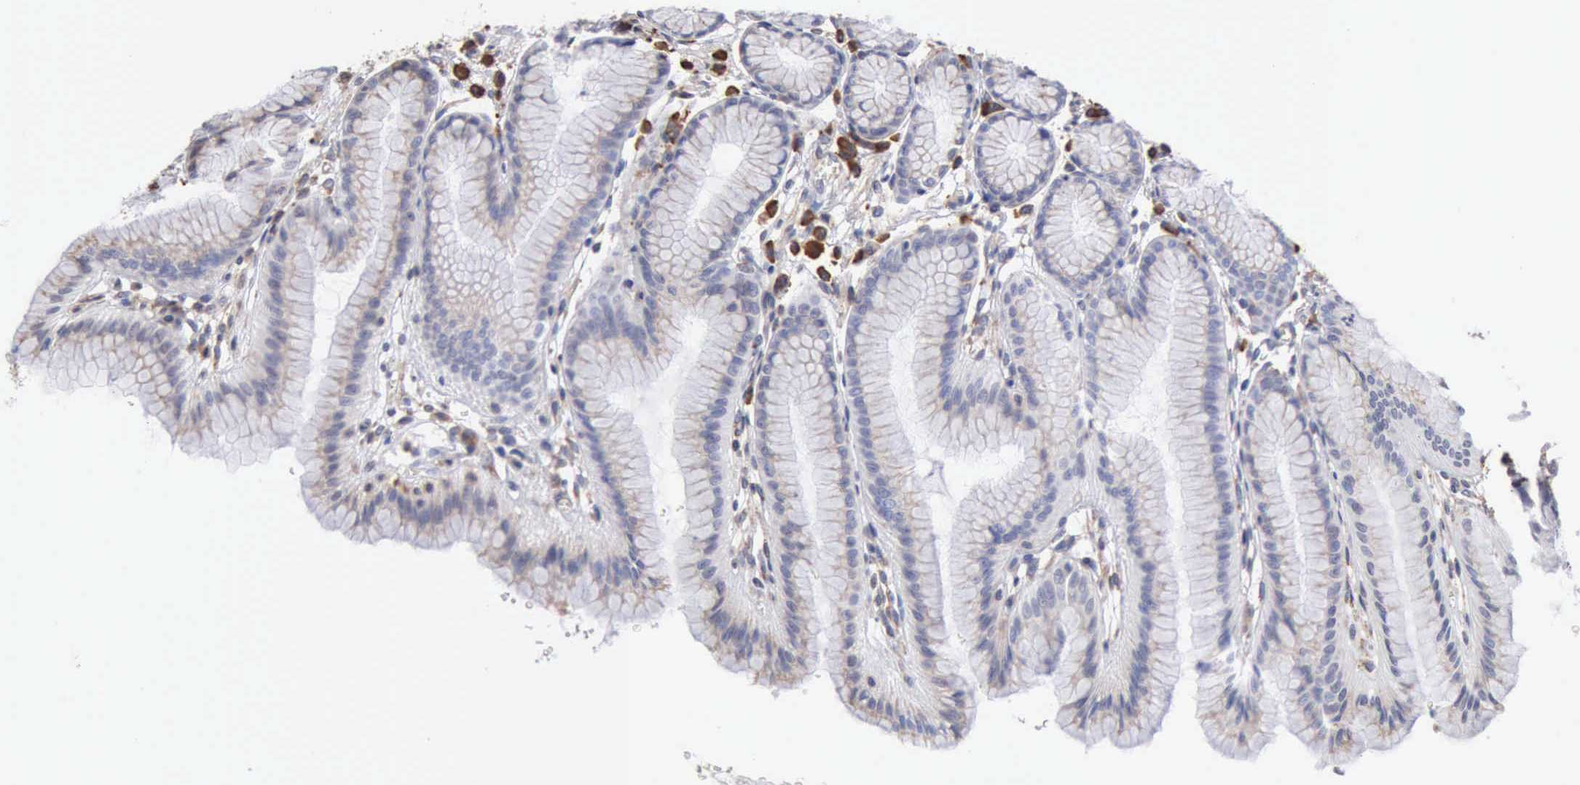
{"staining": {"intensity": "negative", "quantity": "none", "location": "none"}, "tissue": "stomach", "cell_type": "Glandular cells", "image_type": "normal", "snomed": [{"axis": "morphology", "description": "Normal tissue, NOS"}, {"axis": "topography", "description": "Stomach"}], "caption": "Benign stomach was stained to show a protein in brown. There is no significant expression in glandular cells. (Stains: DAB (3,3'-diaminobenzidine) IHC with hematoxylin counter stain, Microscopy: brightfield microscopy at high magnification).", "gene": "GPR101", "patient": {"sex": "male", "age": 42}}